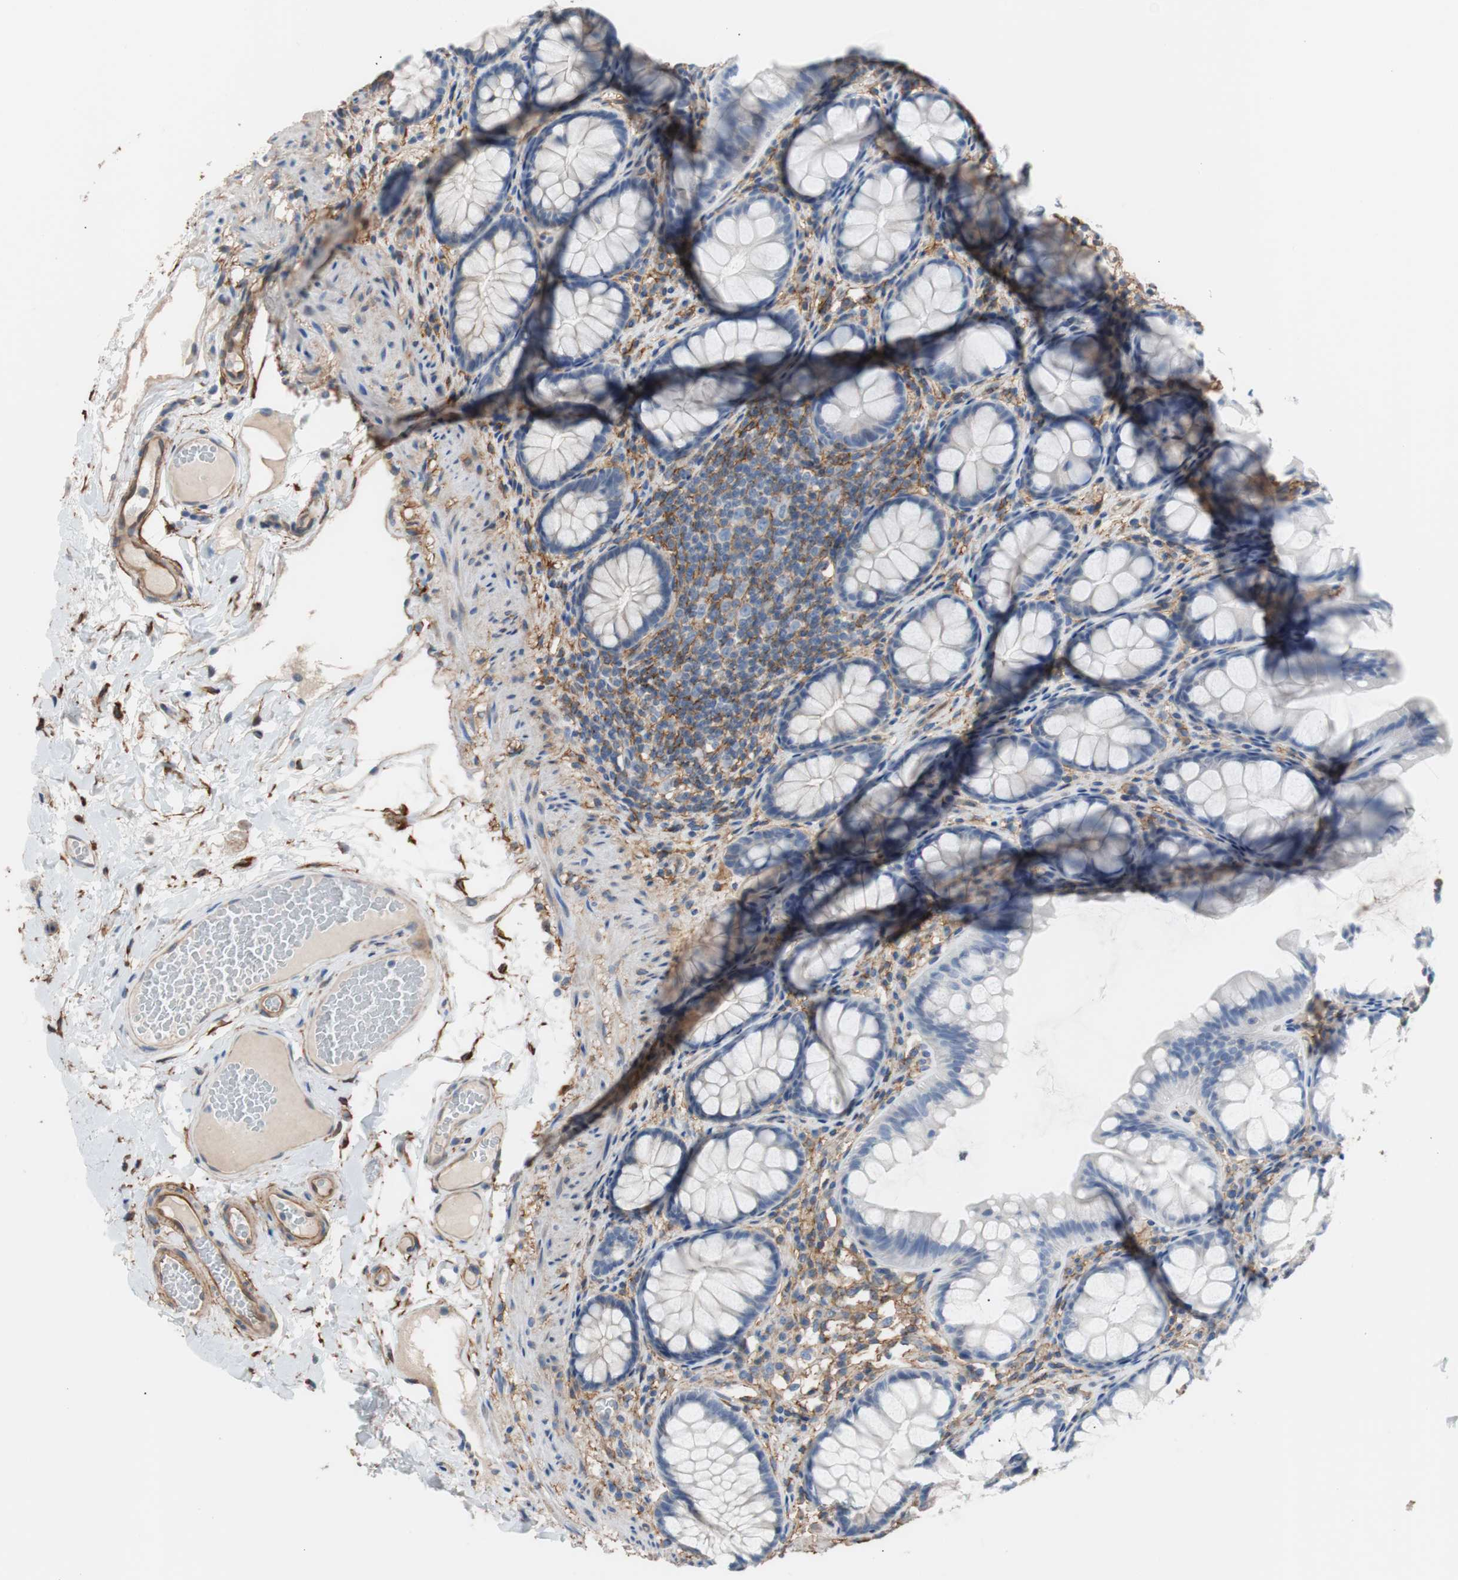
{"staining": {"intensity": "moderate", "quantity": ">75%", "location": "cytoplasmic/membranous"}, "tissue": "colon", "cell_type": "Endothelial cells", "image_type": "normal", "snomed": [{"axis": "morphology", "description": "Normal tissue, NOS"}, {"axis": "topography", "description": "Colon"}], "caption": "Moderate cytoplasmic/membranous positivity is seen in about >75% of endothelial cells in unremarkable colon.", "gene": "CD81", "patient": {"sex": "female", "age": 55}}